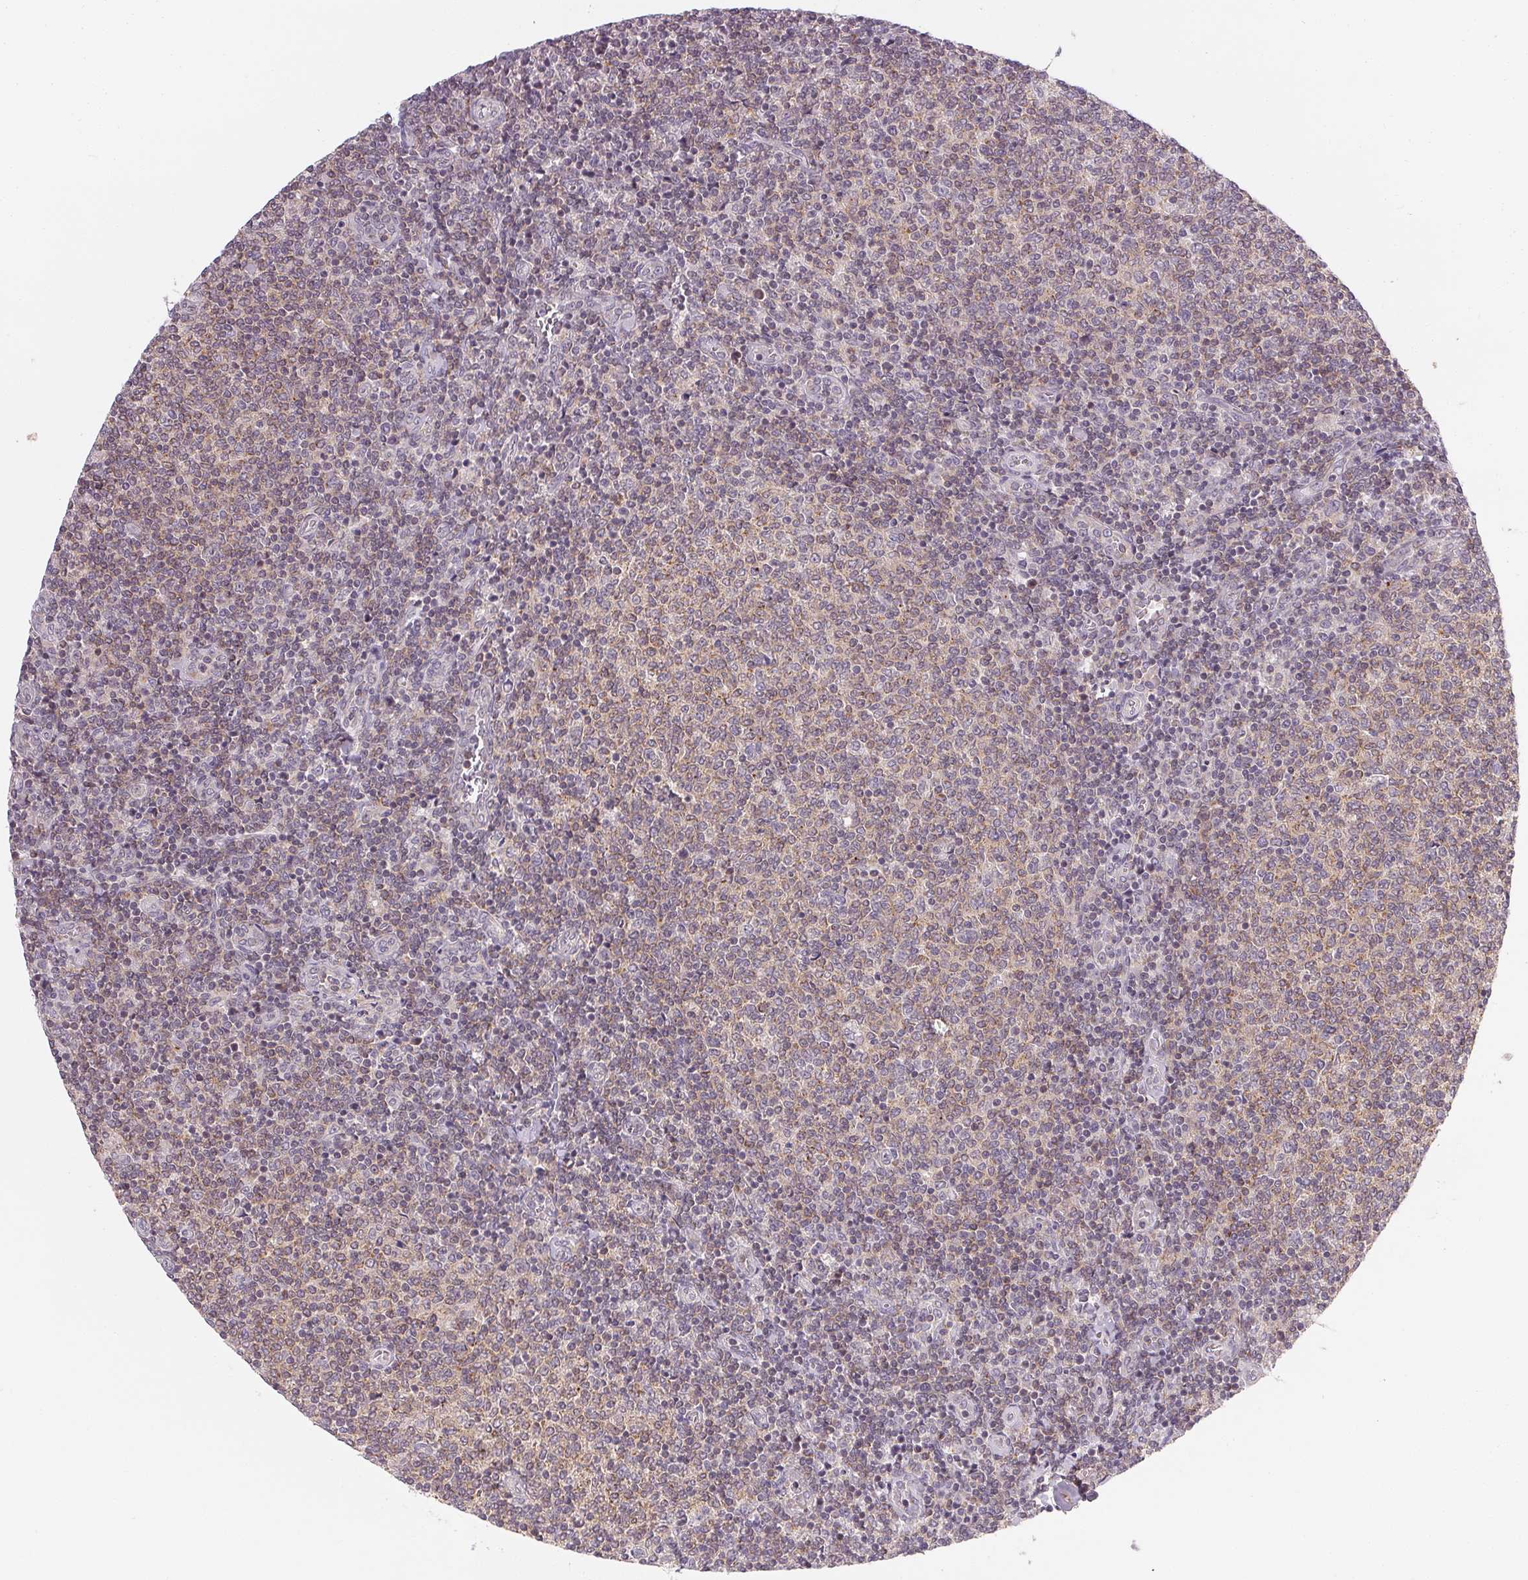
{"staining": {"intensity": "weak", "quantity": "25%-75%", "location": "cytoplasmic/membranous"}, "tissue": "lymphoma", "cell_type": "Tumor cells", "image_type": "cancer", "snomed": [{"axis": "morphology", "description": "Malignant lymphoma, non-Hodgkin's type, Low grade"}, {"axis": "topography", "description": "Lymph node"}], "caption": "Immunohistochemistry micrograph of human lymphoma stained for a protein (brown), which shows low levels of weak cytoplasmic/membranous expression in about 25%-75% of tumor cells.", "gene": "NCOA4", "patient": {"sex": "male", "age": 52}}